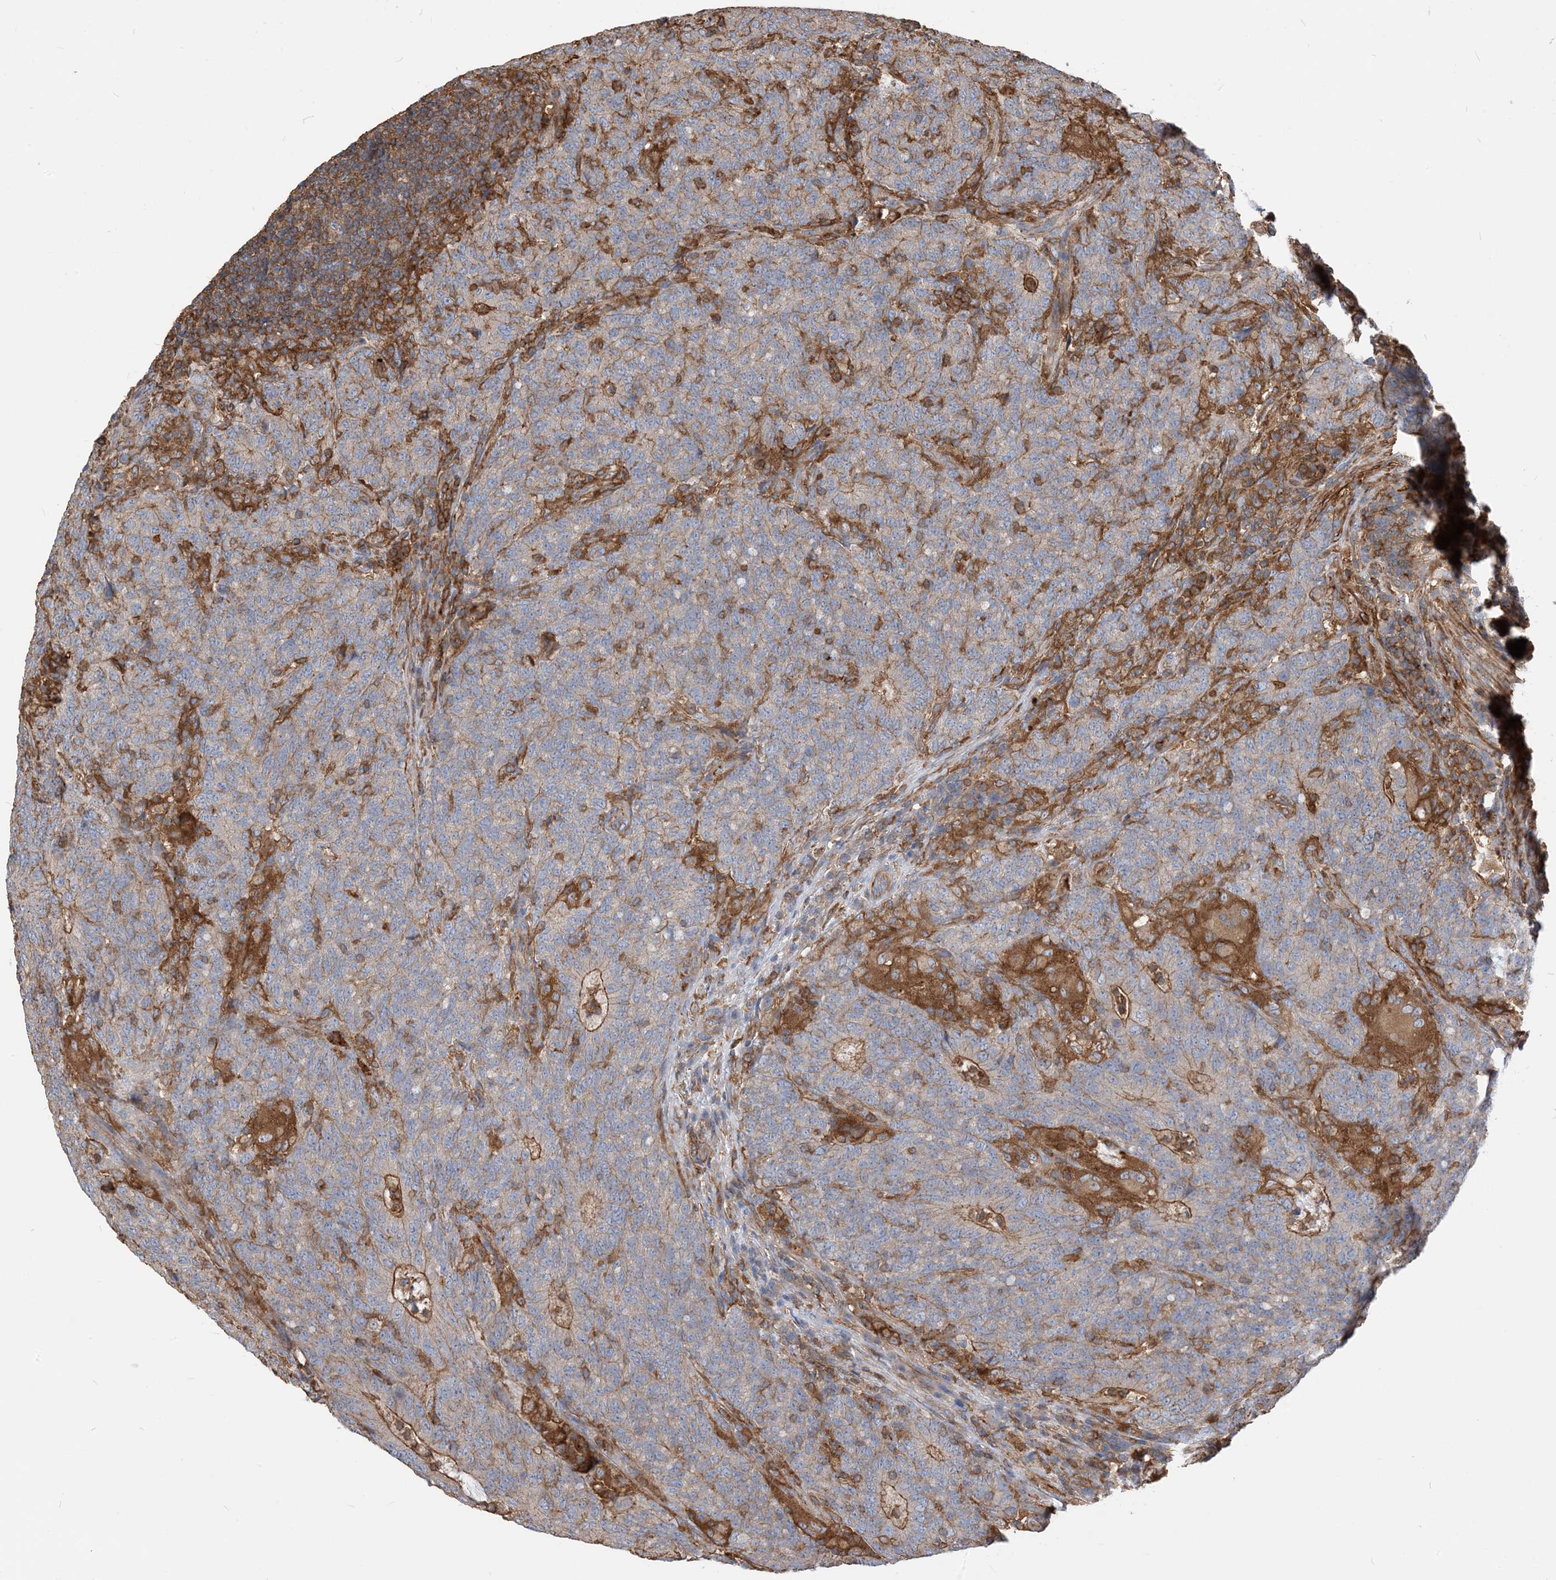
{"staining": {"intensity": "weak", "quantity": "25%-75%", "location": "cytoplasmic/membranous"}, "tissue": "colorectal cancer", "cell_type": "Tumor cells", "image_type": "cancer", "snomed": [{"axis": "morphology", "description": "Normal tissue, NOS"}, {"axis": "morphology", "description": "Adenocarcinoma, NOS"}, {"axis": "topography", "description": "Colon"}], "caption": "Tumor cells reveal low levels of weak cytoplasmic/membranous positivity in about 25%-75% of cells in colorectal adenocarcinoma.", "gene": "PARVG", "patient": {"sex": "female", "age": 75}}